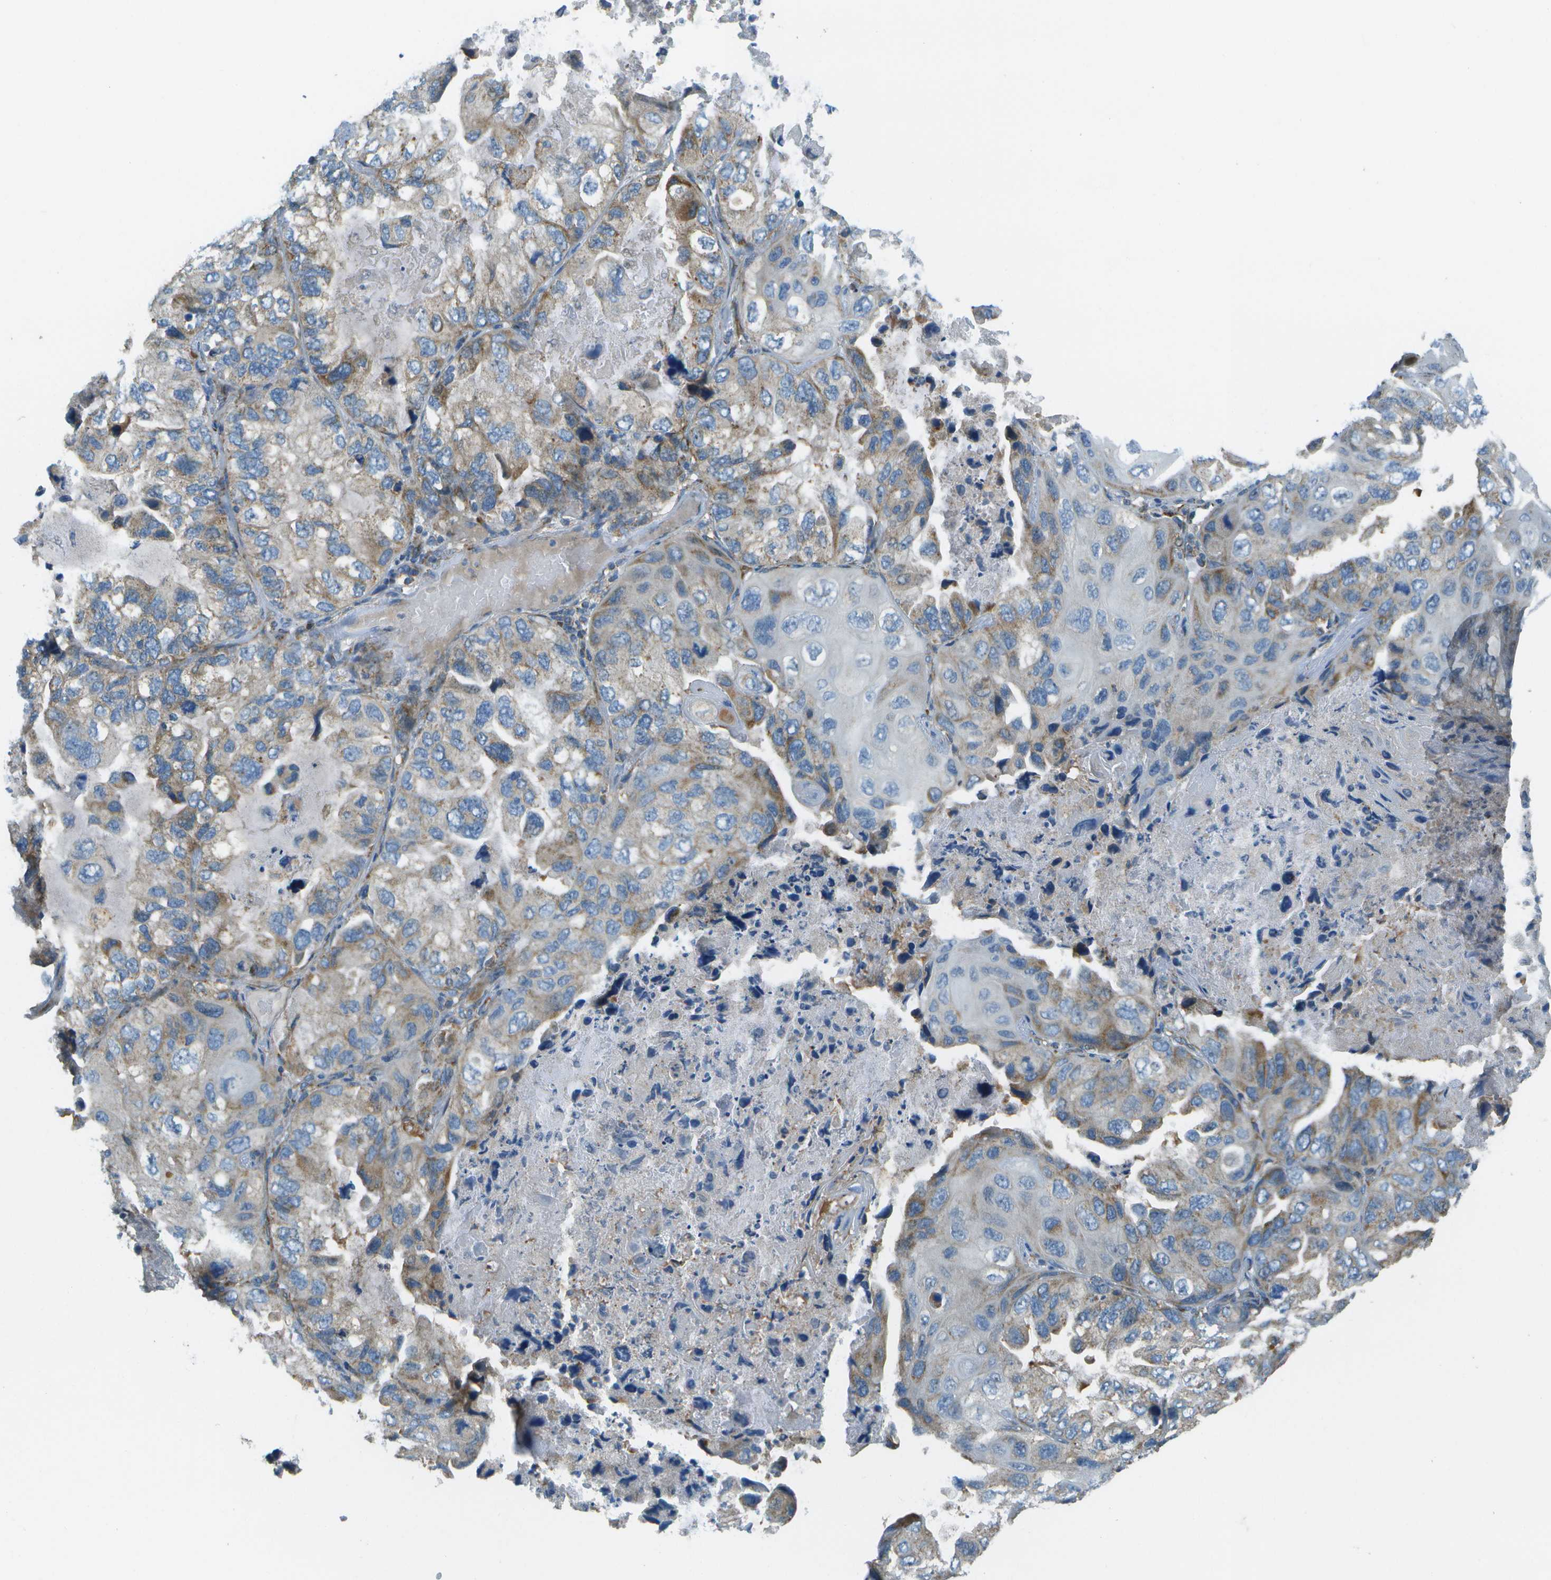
{"staining": {"intensity": "moderate", "quantity": "<25%", "location": "cytoplasmic/membranous"}, "tissue": "lung cancer", "cell_type": "Tumor cells", "image_type": "cancer", "snomed": [{"axis": "morphology", "description": "Squamous cell carcinoma, NOS"}, {"axis": "topography", "description": "Lung"}], "caption": "Lung cancer (squamous cell carcinoma) stained for a protein demonstrates moderate cytoplasmic/membranous positivity in tumor cells. (DAB IHC with brightfield microscopy, high magnification).", "gene": "NRK", "patient": {"sex": "female", "age": 73}}